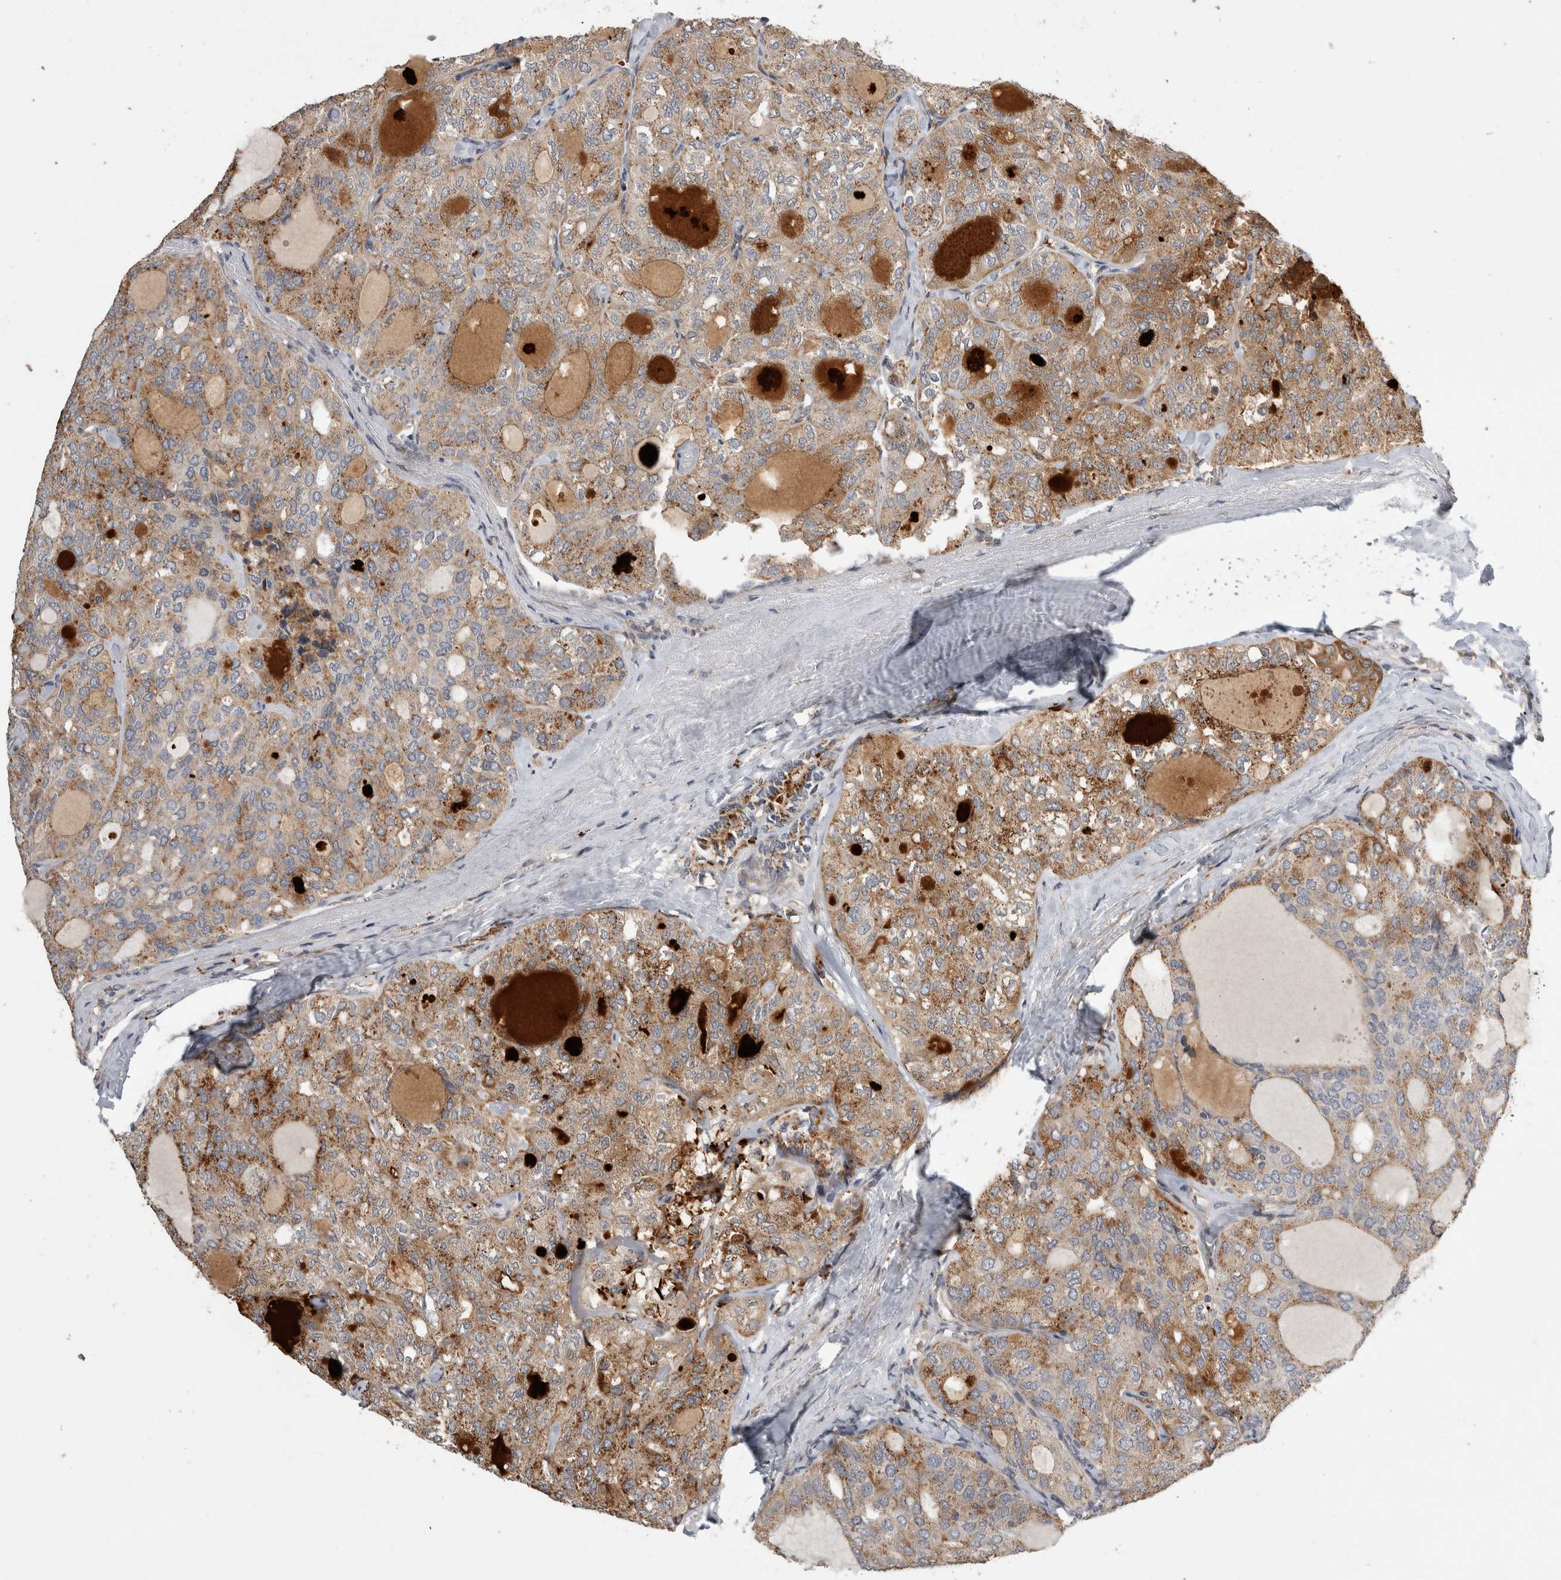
{"staining": {"intensity": "moderate", "quantity": ">75%", "location": "cytoplasmic/membranous"}, "tissue": "thyroid cancer", "cell_type": "Tumor cells", "image_type": "cancer", "snomed": [{"axis": "morphology", "description": "Follicular adenoma carcinoma, NOS"}, {"axis": "topography", "description": "Thyroid gland"}], "caption": "Follicular adenoma carcinoma (thyroid) tissue demonstrates moderate cytoplasmic/membranous expression in about >75% of tumor cells", "gene": "APOL2", "patient": {"sex": "male", "age": 75}}